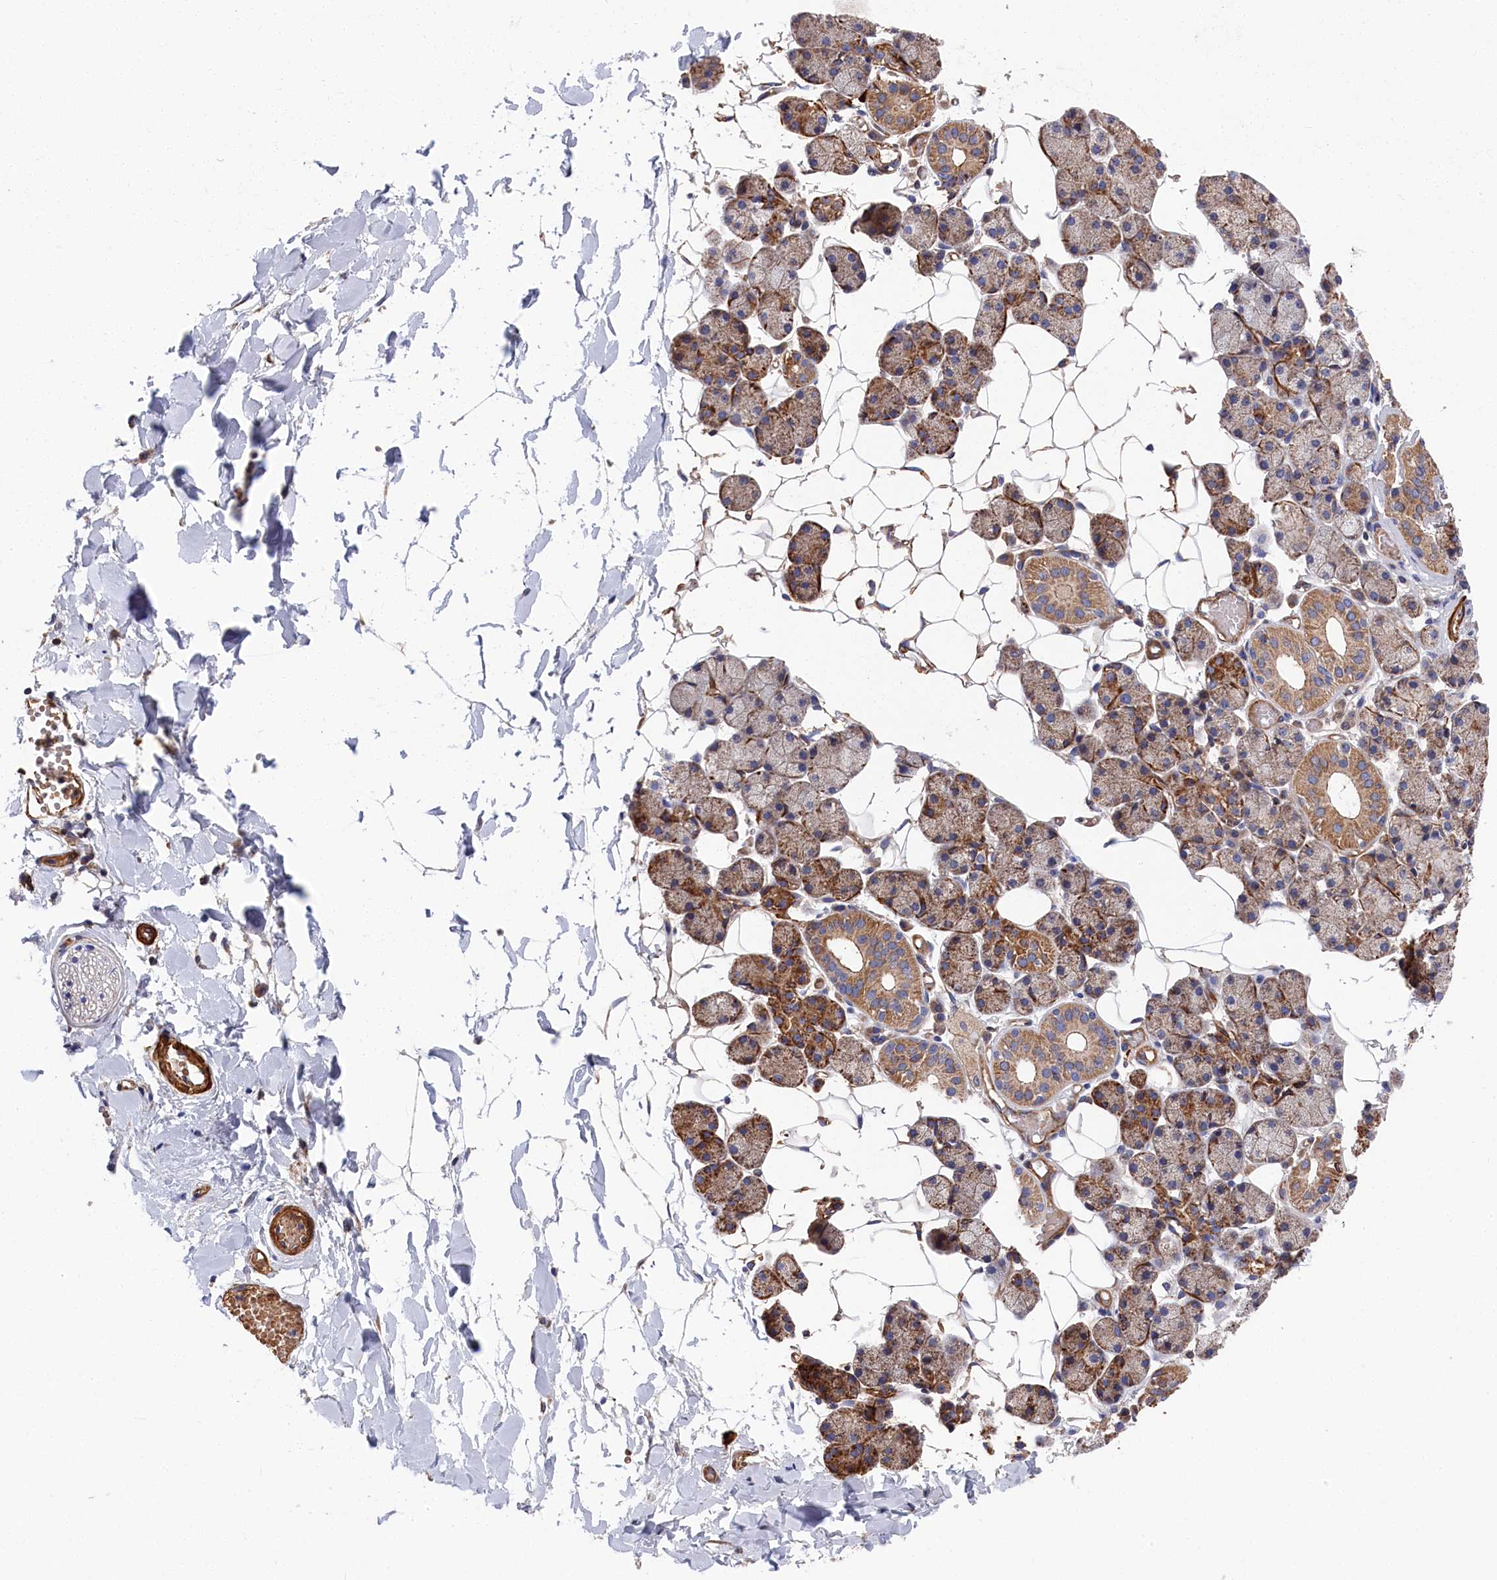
{"staining": {"intensity": "moderate", "quantity": ">75%", "location": "cytoplasmic/membranous"}, "tissue": "salivary gland", "cell_type": "Glandular cells", "image_type": "normal", "snomed": [{"axis": "morphology", "description": "Normal tissue, NOS"}, {"axis": "topography", "description": "Salivary gland"}], "caption": "Human salivary gland stained with a brown dye displays moderate cytoplasmic/membranous positive expression in approximately >75% of glandular cells.", "gene": "LDHD", "patient": {"sex": "female", "age": 33}}